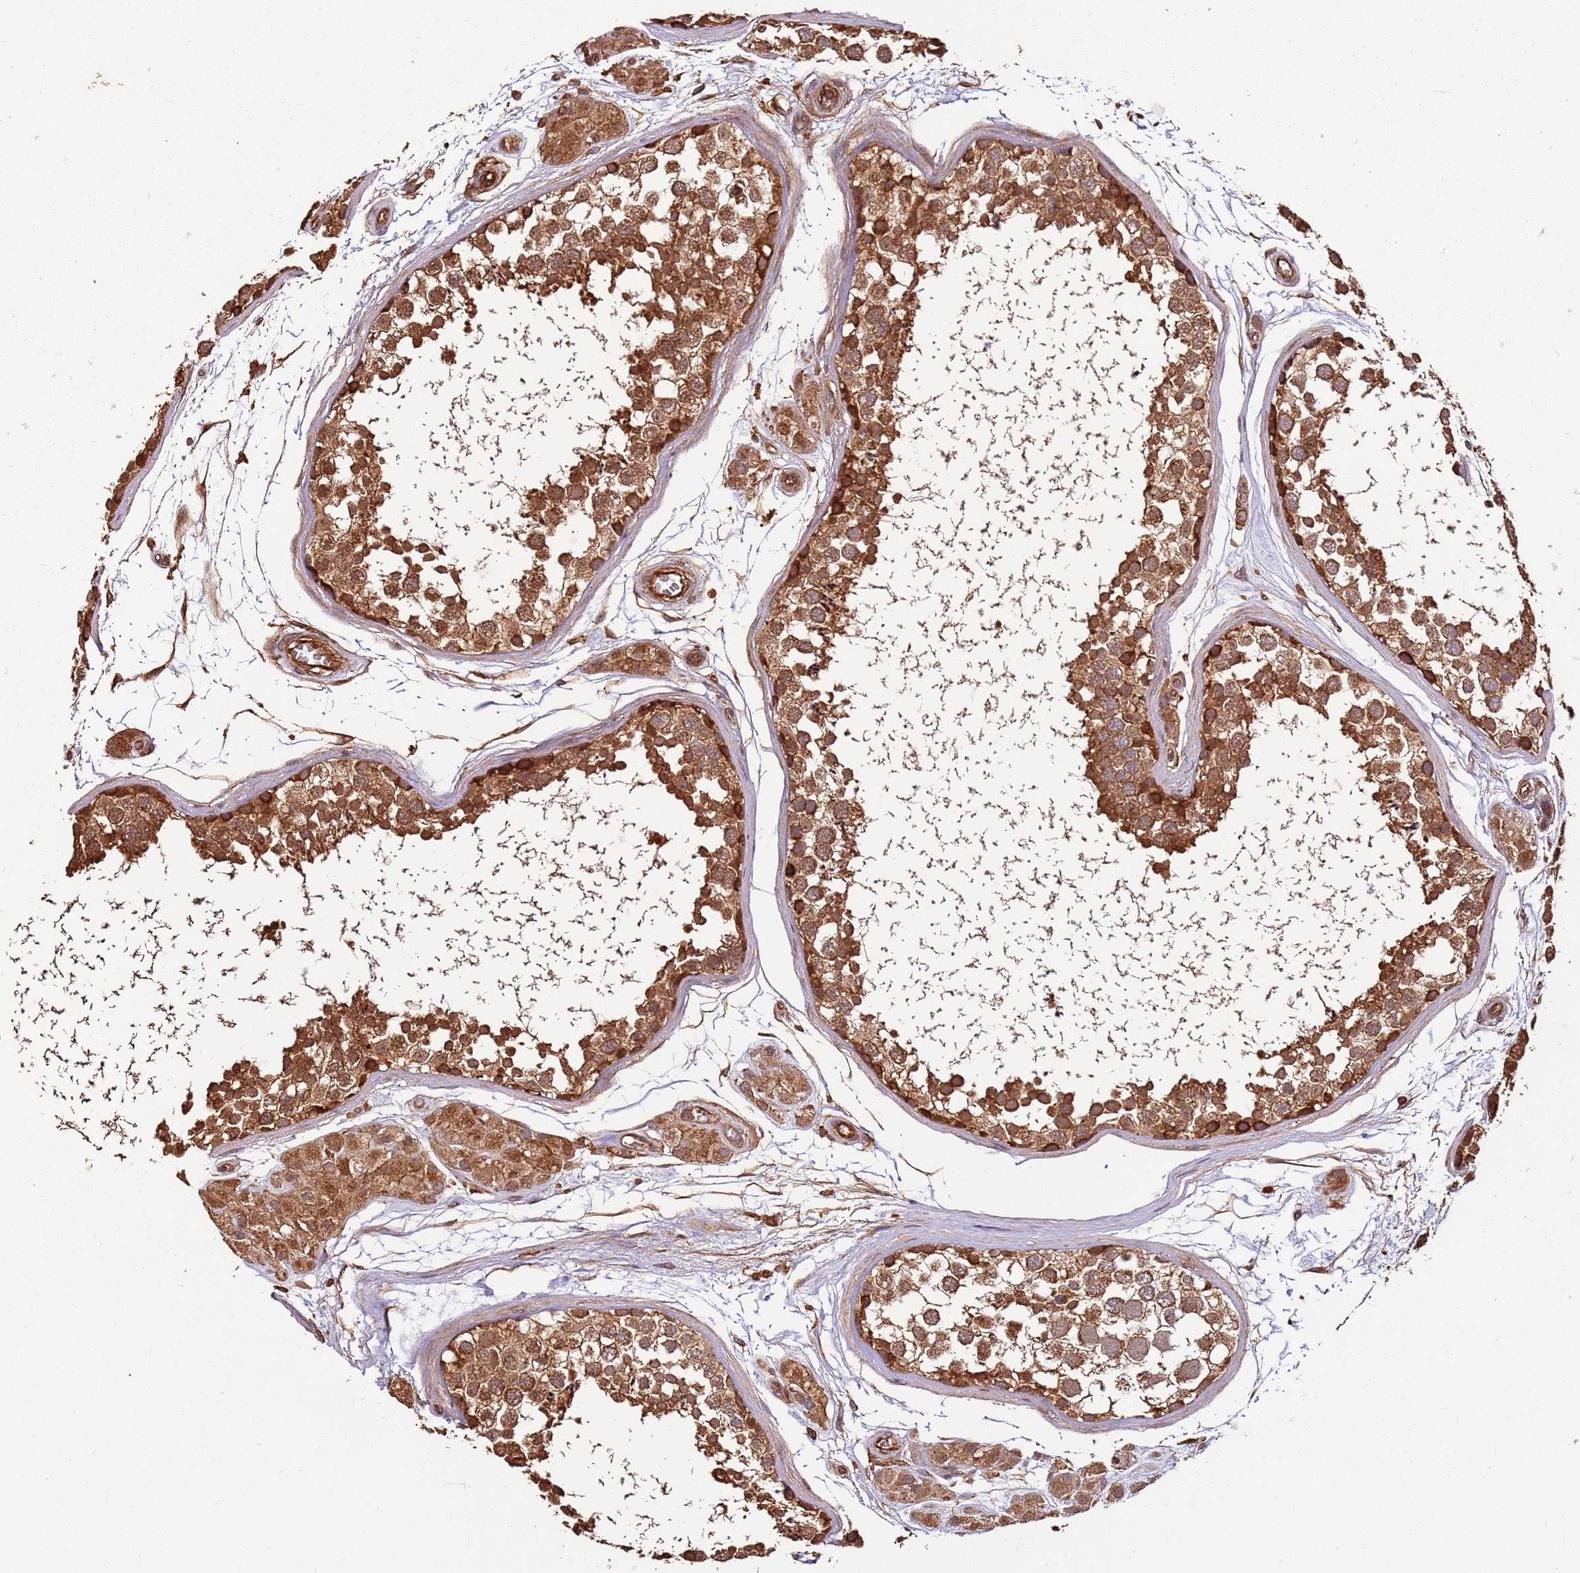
{"staining": {"intensity": "strong", "quantity": ">75%", "location": "cytoplasmic/membranous"}, "tissue": "testis", "cell_type": "Cells in seminiferous ducts", "image_type": "normal", "snomed": [{"axis": "morphology", "description": "Normal tissue, NOS"}, {"axis": "topography", "description": "Testis"}], "caption": "An IHC micrograph of normal tissue is shown. Protein staining in brown shows strong cytoplasmic/membranous positivity in testis within cells in seminiferous ducts. Using DAB (3,3'-diaminobenzidine) (brown) and hematoxylin (blue) stains, captured at high magnification using brightfield microscopy.", "gene": "ACVR2A", "patient": {"sex": "male", "age": 56}}